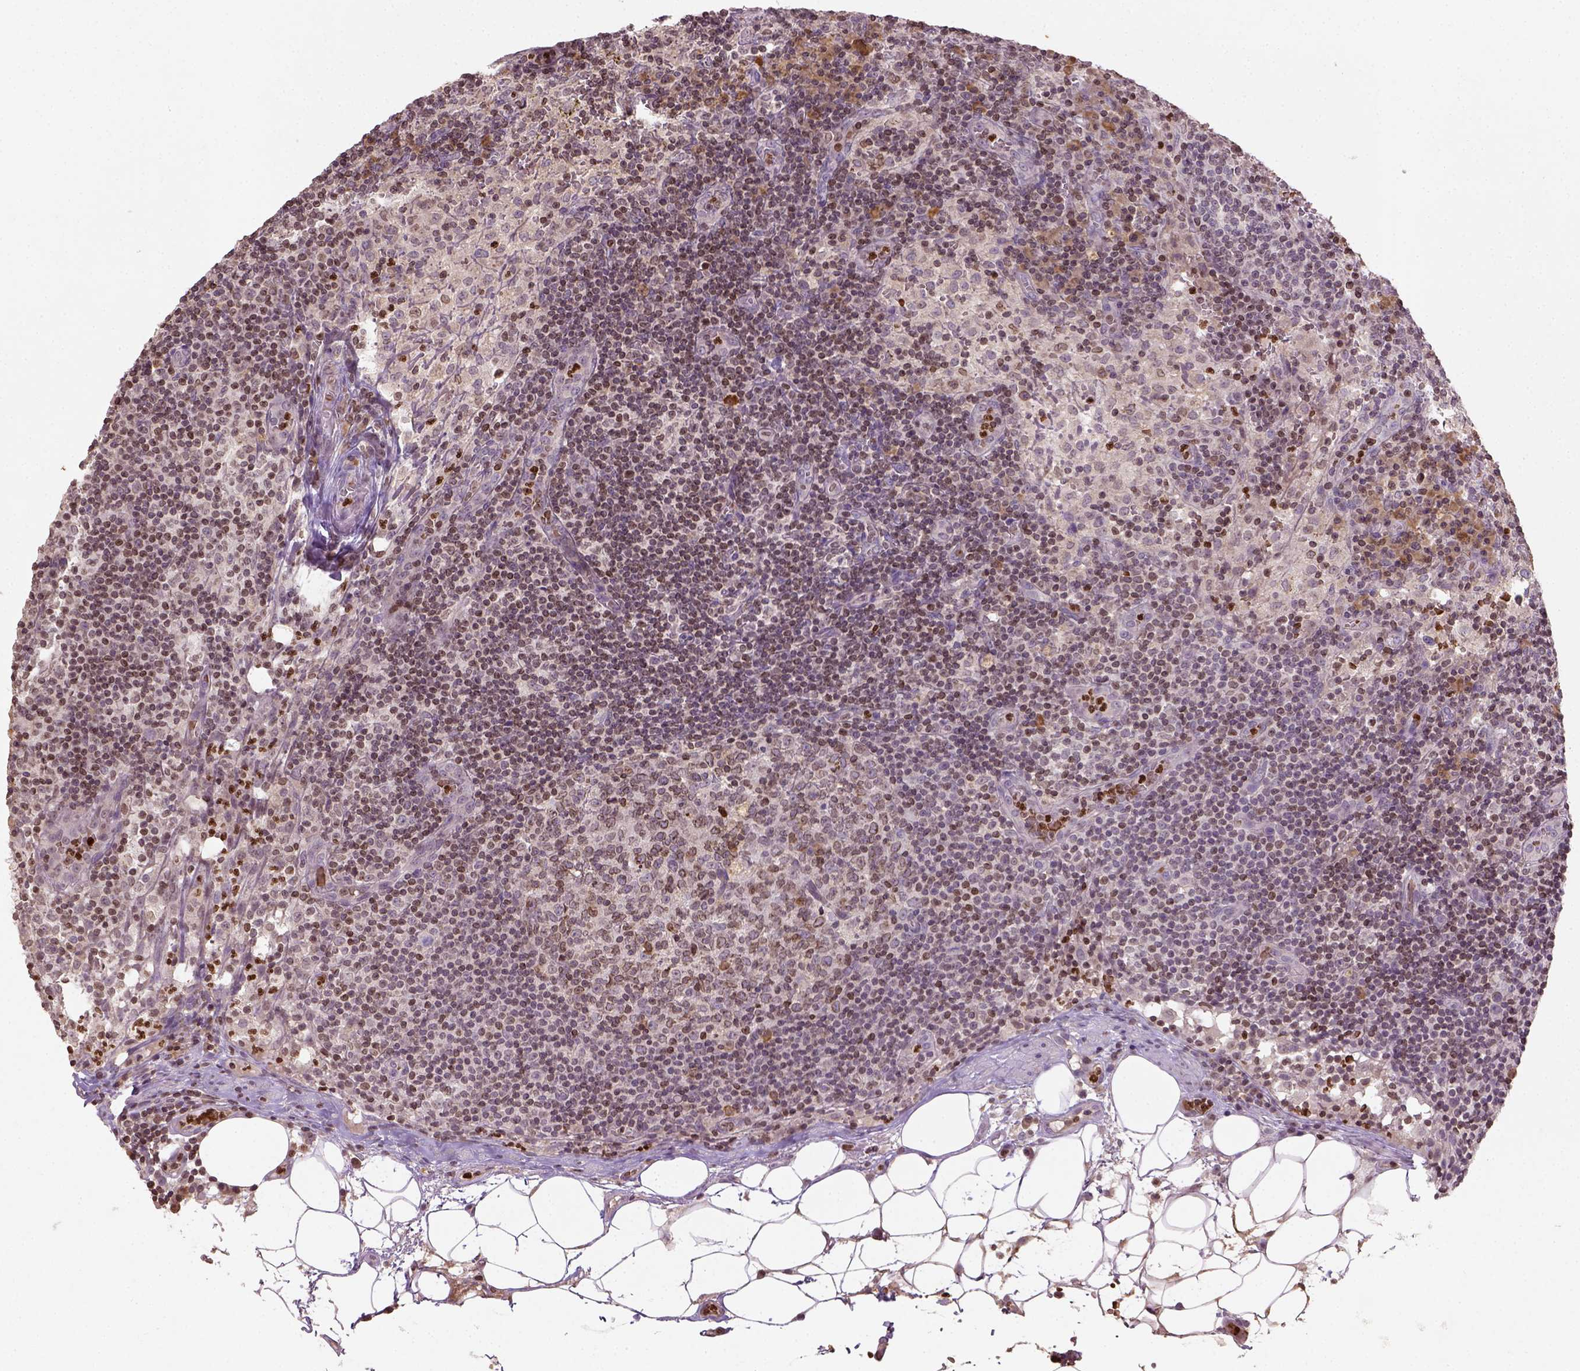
{"staining": {"intensity": "moderate", "quantity": "25%-75%", "location": "nuclear"}, "tissue": "lymph node", "cell_type": "Germinal center cells", "image_type": "normal", "snomed": [{"axis": "morphology", "description": "Normal tissue, NOS"}, {"axis": "topography", "description": "Lymph node"}], "caption": "Immunohistochemical staining of benign lymph node shows 25%-75% levels of moderate nuclear protein expression in about 25%-75% of germinal center cells.", "gene": "NUDT3", "patient": {"sex": "male", "age": 62}}